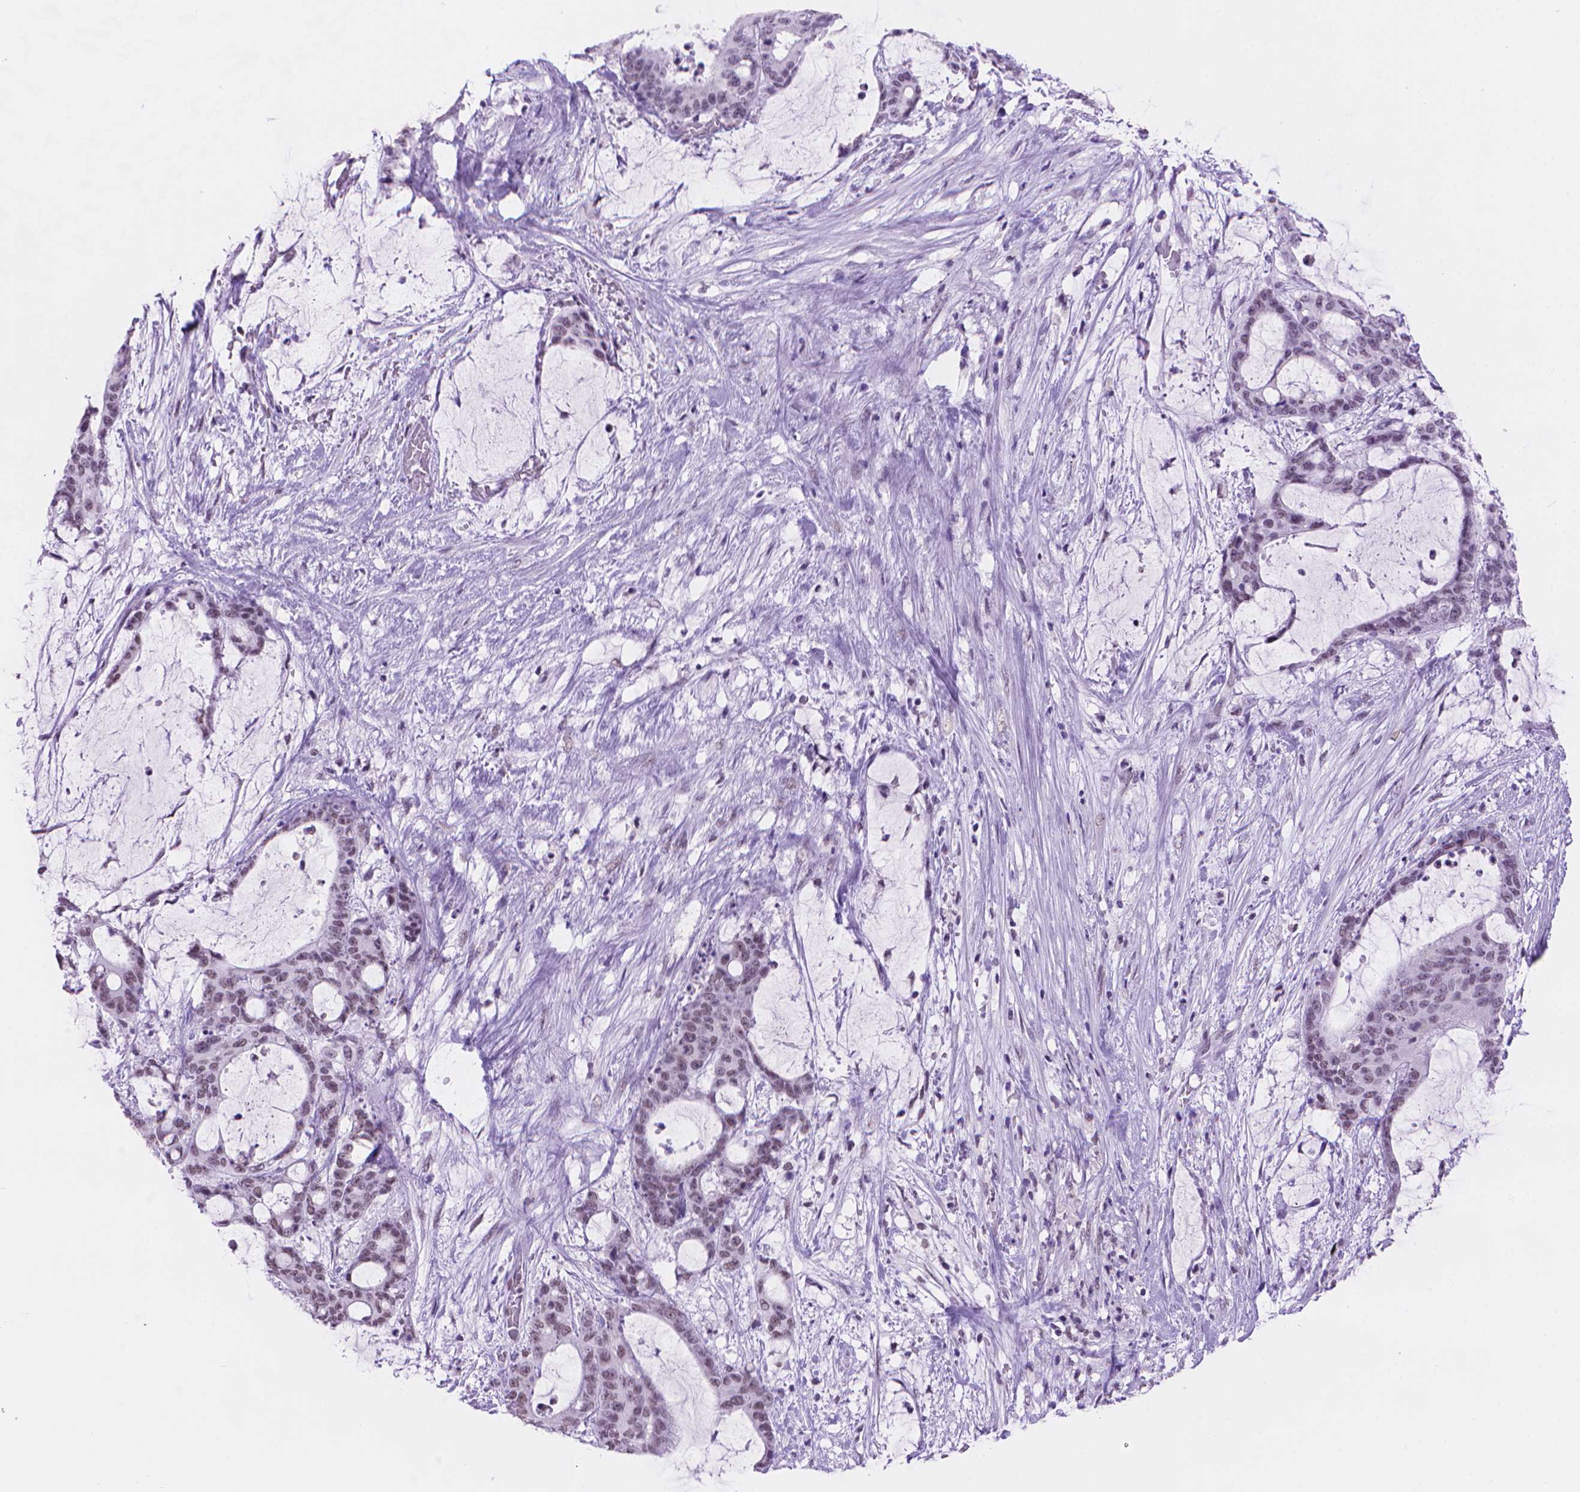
{"staining": {"intensity": "weak", "quantity": "25%-75%", "location": "nuclear"}, "tissue": "liver cancer", "cell_type": "Tumor cells", "image_type": "cancer", "snomed": [{"axis": "morphology", "description": "Normal tissue, NOS"}, {"axis": "morphology", "description": "Cholangiocarcinoma"}, {"axis": "topography", "description": "Liver"}, {"axis": "topography", "description": "Peripheral nerve tissue"}], "caption": "Protein expression analysis of liver cancer (cholangiocarcinoma) demonstrates weak nuclear positivity in approximately 25%-75% of tumor cells. The protein of interest is stained brown, and the nuclei are stained in blue (DAB (3,3'-diaminobenzidine) IHC with brightfield microscopy, high magnification).", "gene": "RPA4", "patient": {"sex": "female", "age": 73}}